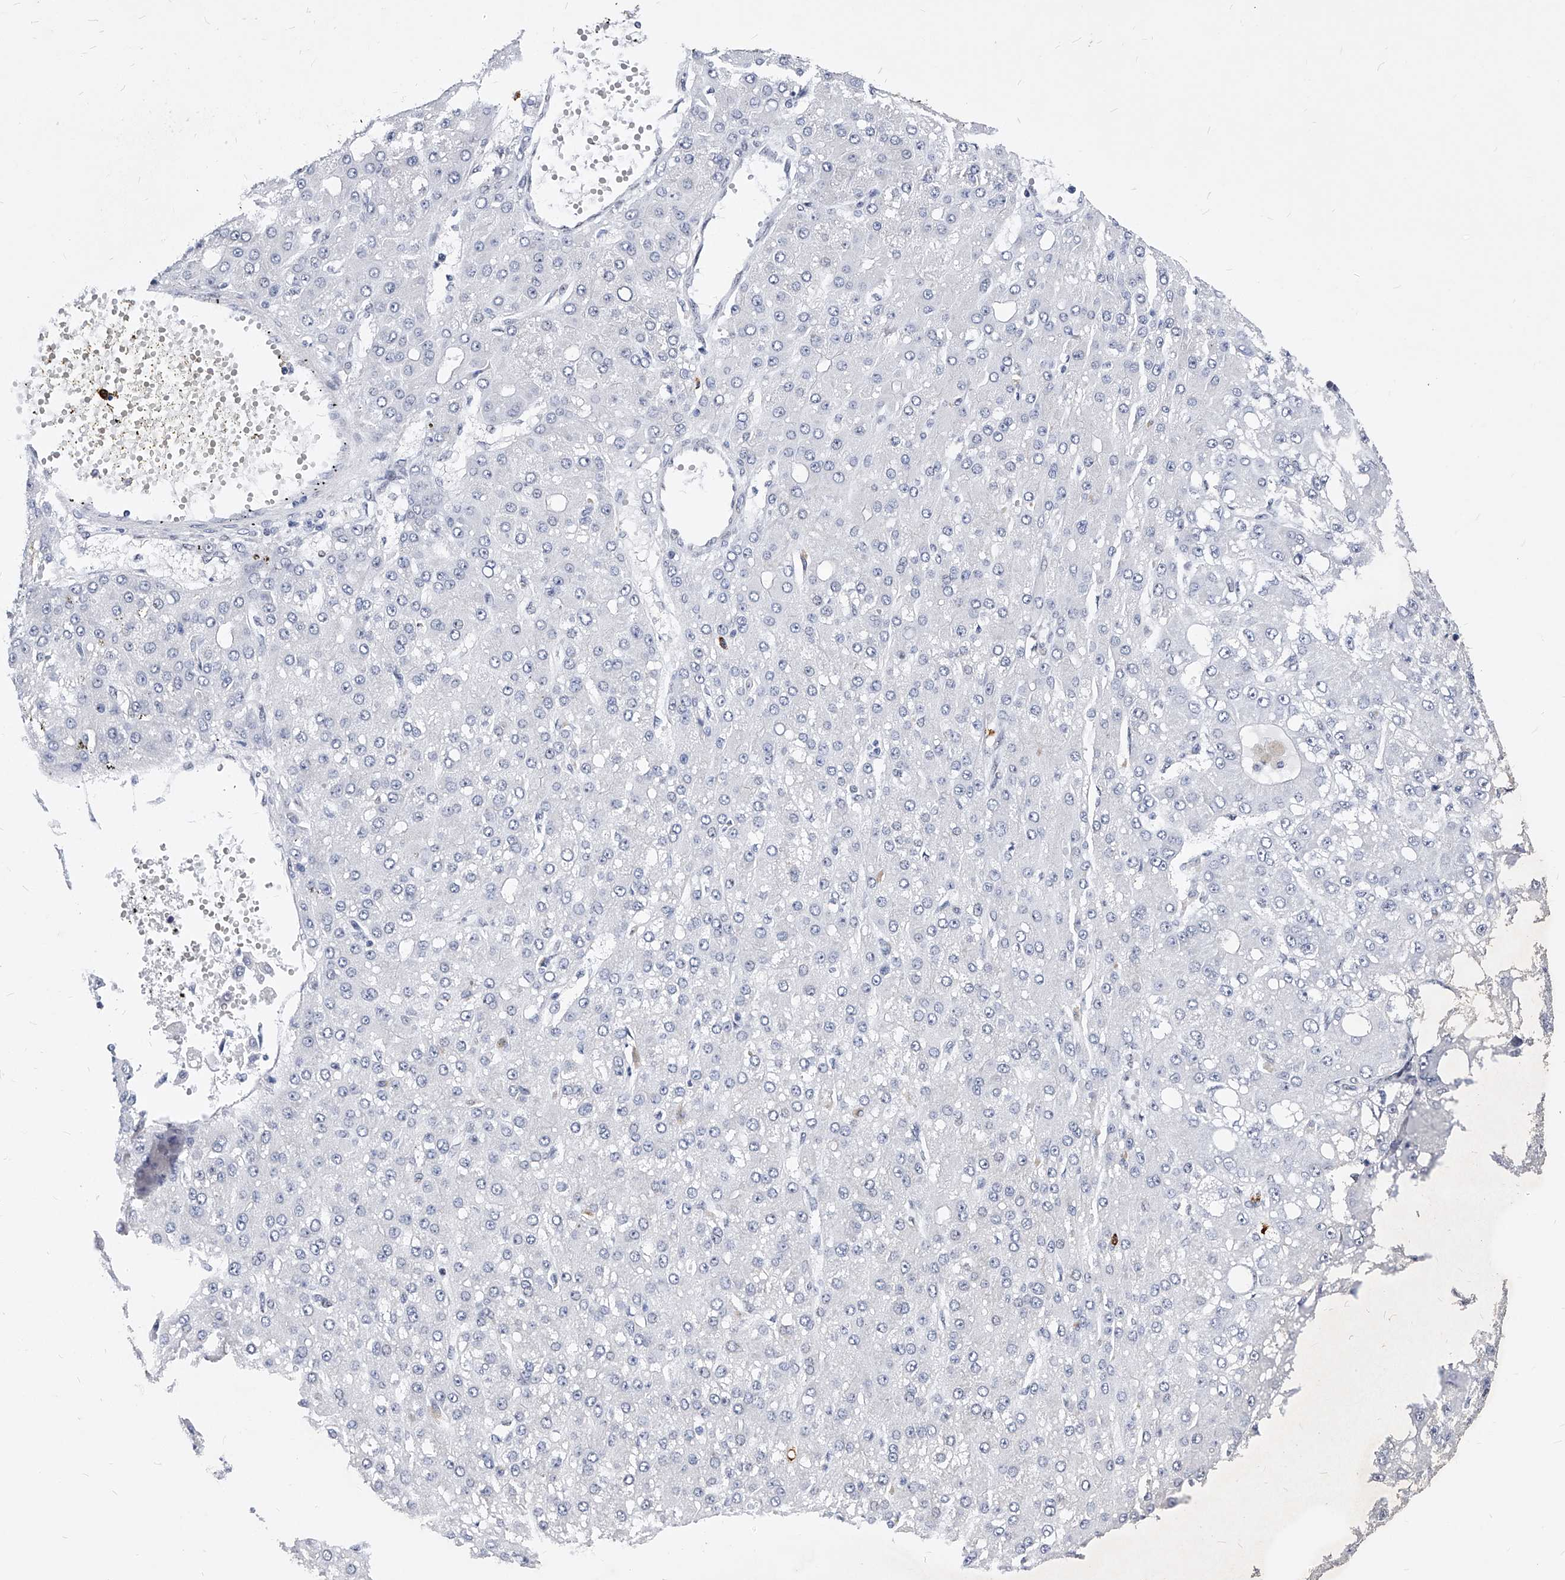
{"staining": {"intensity": "negative", "quantity": "none", "location": "none"}, "tissue": "liver cancer", "cell_type": "Tumor cells", "image_type": "cancer", "snomed": [{"axis": "morphology", "description": "Carcinoma, Hepatocellular, NOS"}, {"axis": "topography", "description": "Liver"}], "caption": "Image shows no protein expression in tumor cells of liver hepatocellular carcinoma tissue. Nuclei are stained in blue.", "gene": "TESK2", "patient": {"sex": "male", "age": 67}}